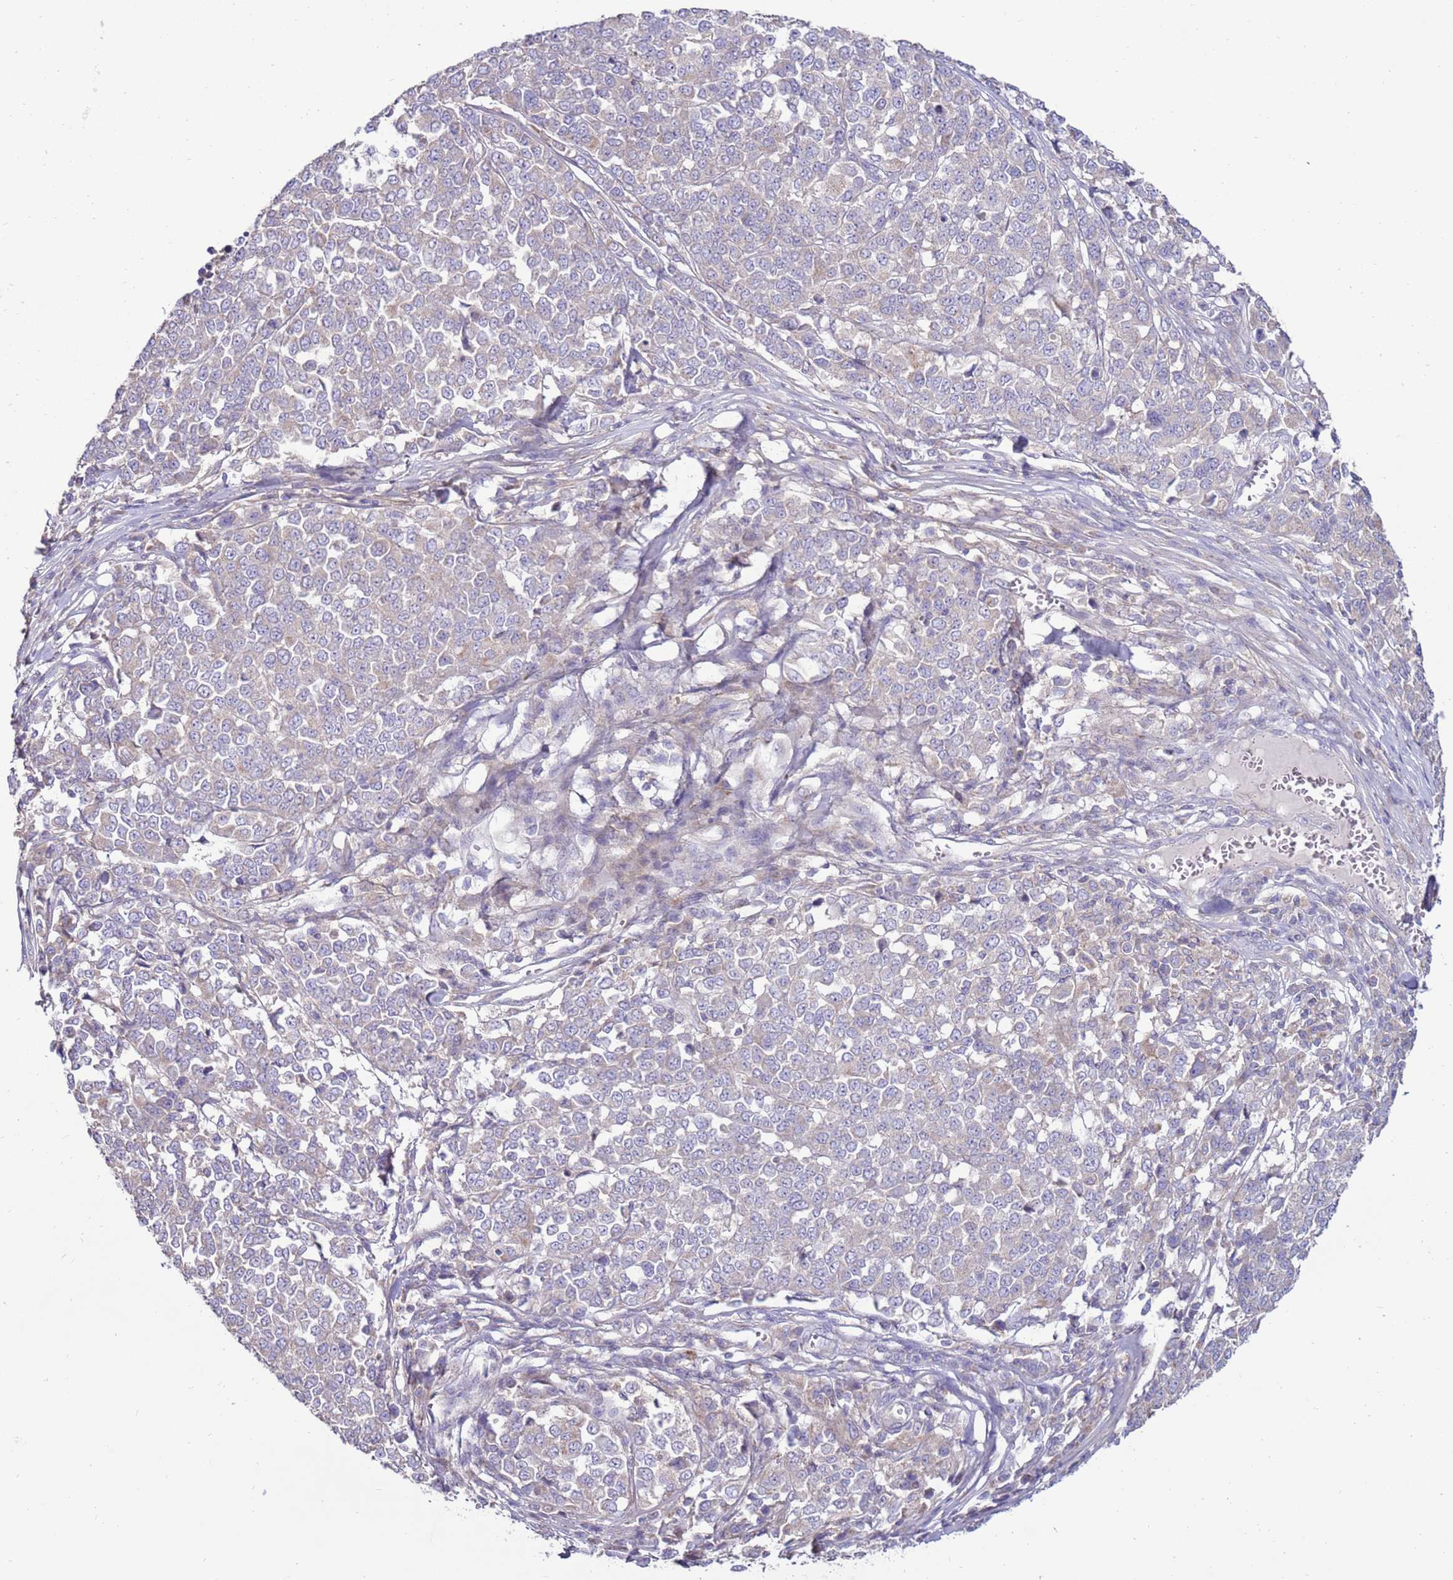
{"staining": {"intensity": "negative", "quantity": "none", "location": "none"}, "tissue": "melanoma", "cell_type": "Tumor cells", "image_type": "cancer", "snomed": [{"axis": "morphology", "description": "Malignant melanoma, Metastatic site"}, {"axis": "topography", "description": "Lymph node"}], "caption": "Immunohistochemistry image of neoplastic tissue: human malignant melanoma (metastatic site) stained with DAB (3,3'-diaminobenzidine) reveals no significant protein expression in tumor cells.", "gene": "TRAPPC4", "patient": {"sex": "male", "age": 44}}